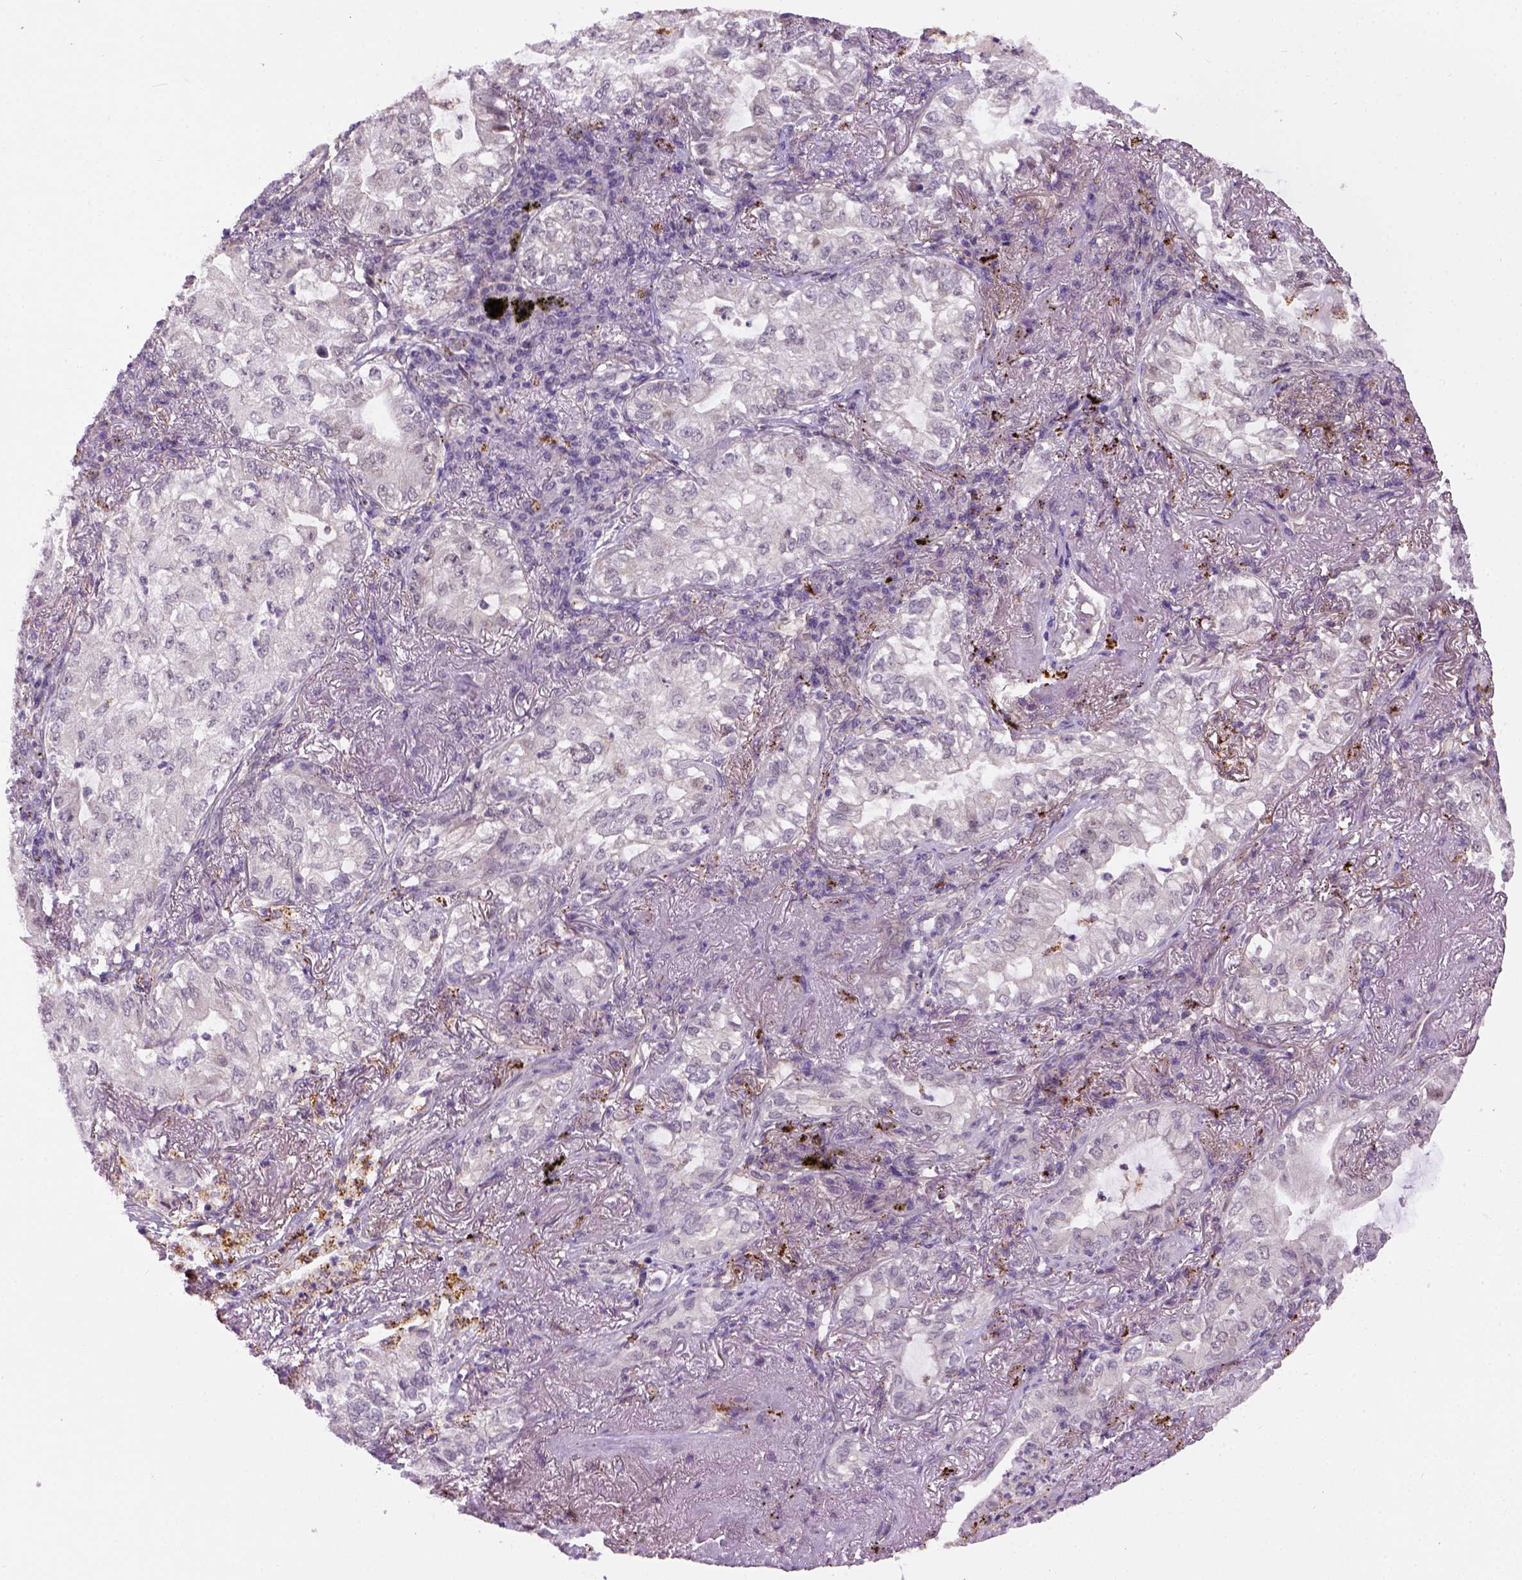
{"staining": {"intensity": "negative", "quantity": "none", "location": "none"}, "tissue": "lung cancer", "cell_type": "Tumor cells", "image_type": "cancer", "snomed": [{"axis": "morphology", "description": "Adenocarcinoma, NOS"}, {"axis": "topography", "description": "Lung"}], "caption": "IHC of lung cancer (adenocarcinoma) reveals no positivity in tumor cells.", "gene": "KAZN", "patient": {"sex": "female", "age": 73}}